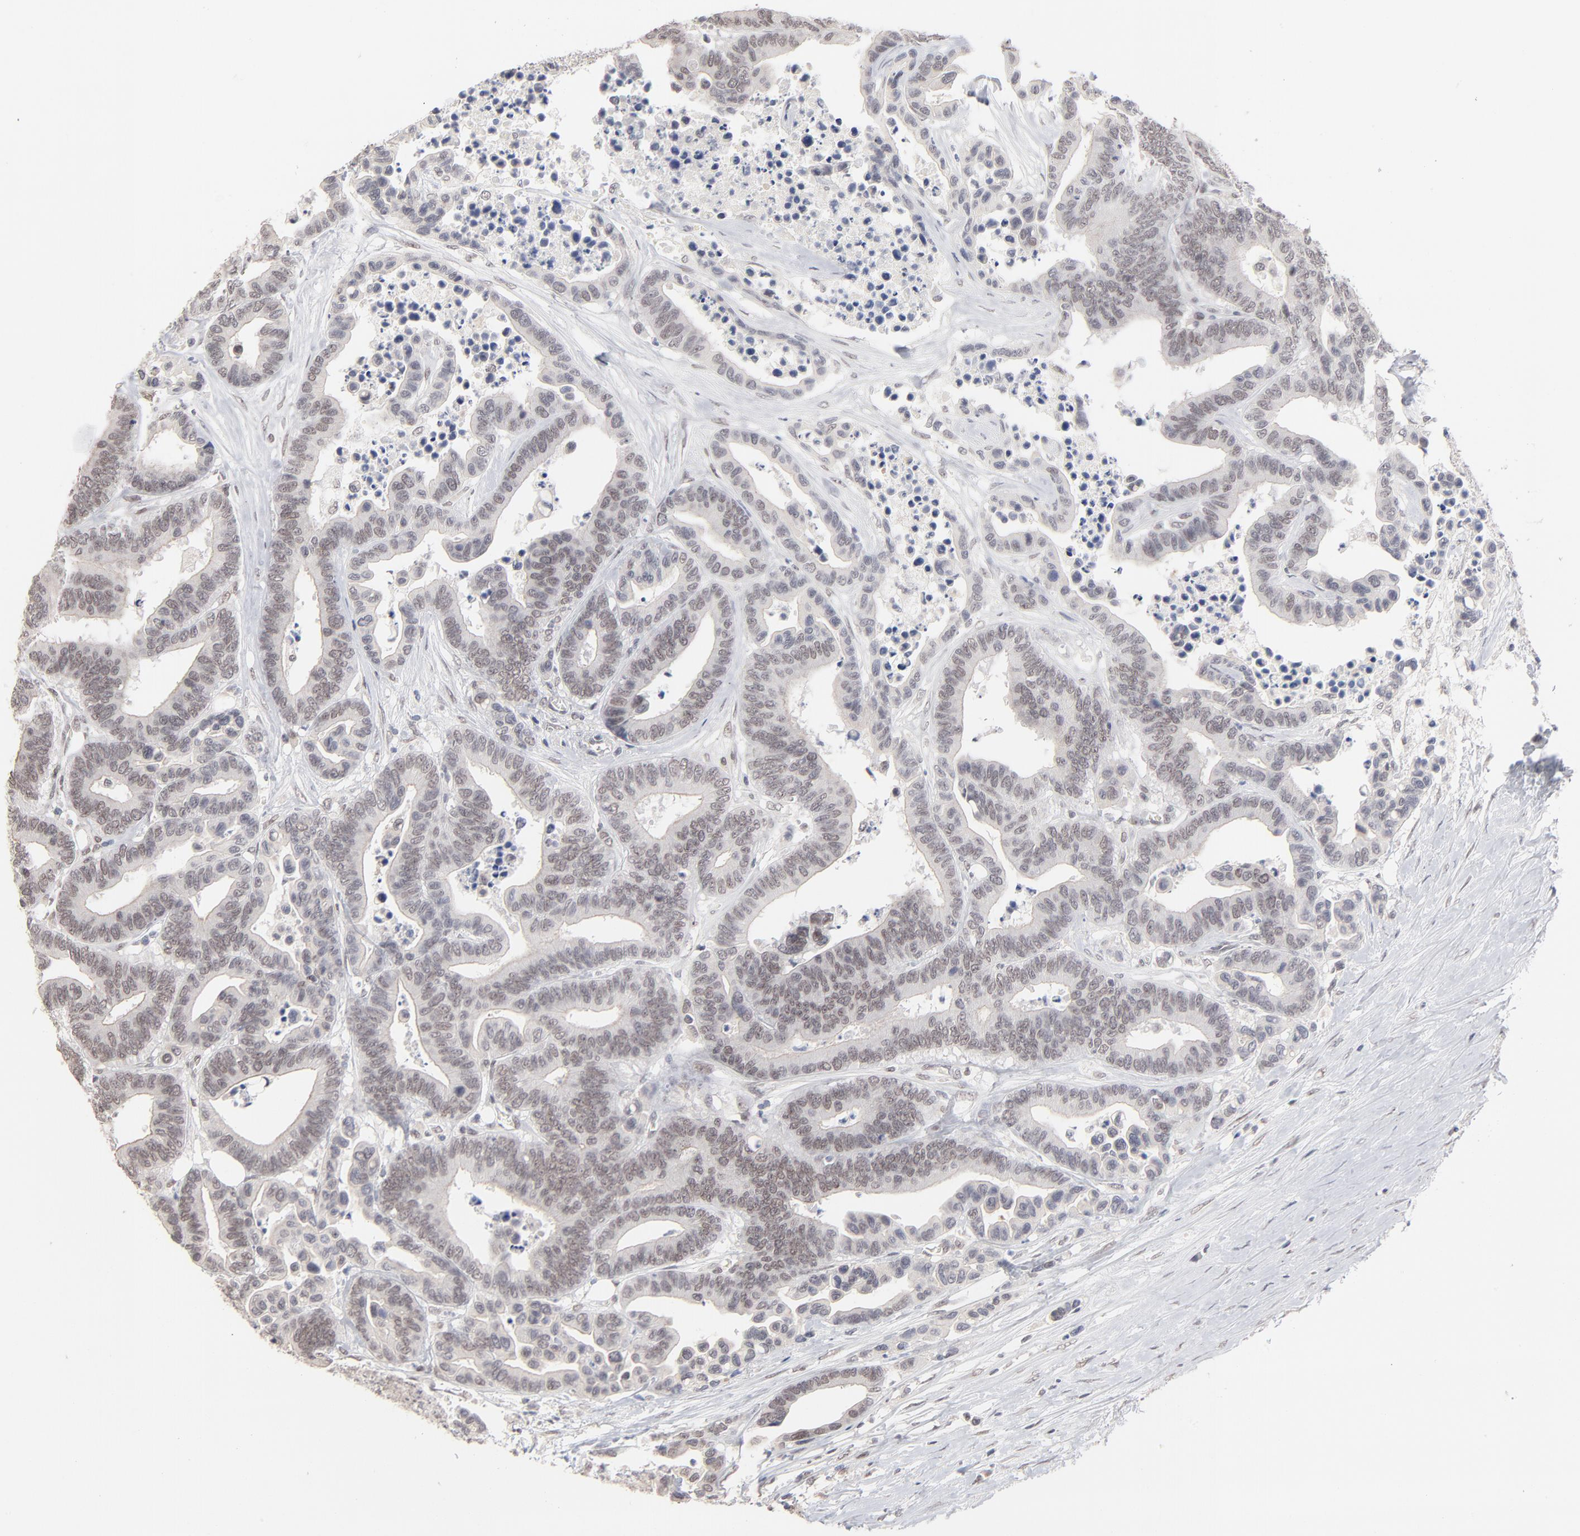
{"staining": {"intensity": "weak", "quantity": "<25%", "location": "nuclear"}, "tissue": "colorectal cancer", "cell_type": "Tumor cells", "image_type": "cancer", "snomed": [{"axis": "morphology", "description": "Adenocarcinoma, NOS"}, {"axis": "topography", "description": "Colon"}], "caption": "Tumor cells are negative for brown protein staining in colorectal cancer (adenocarcinoma).", "gene": "MBIP", "patient": {"sex": "male", "age": 82}}